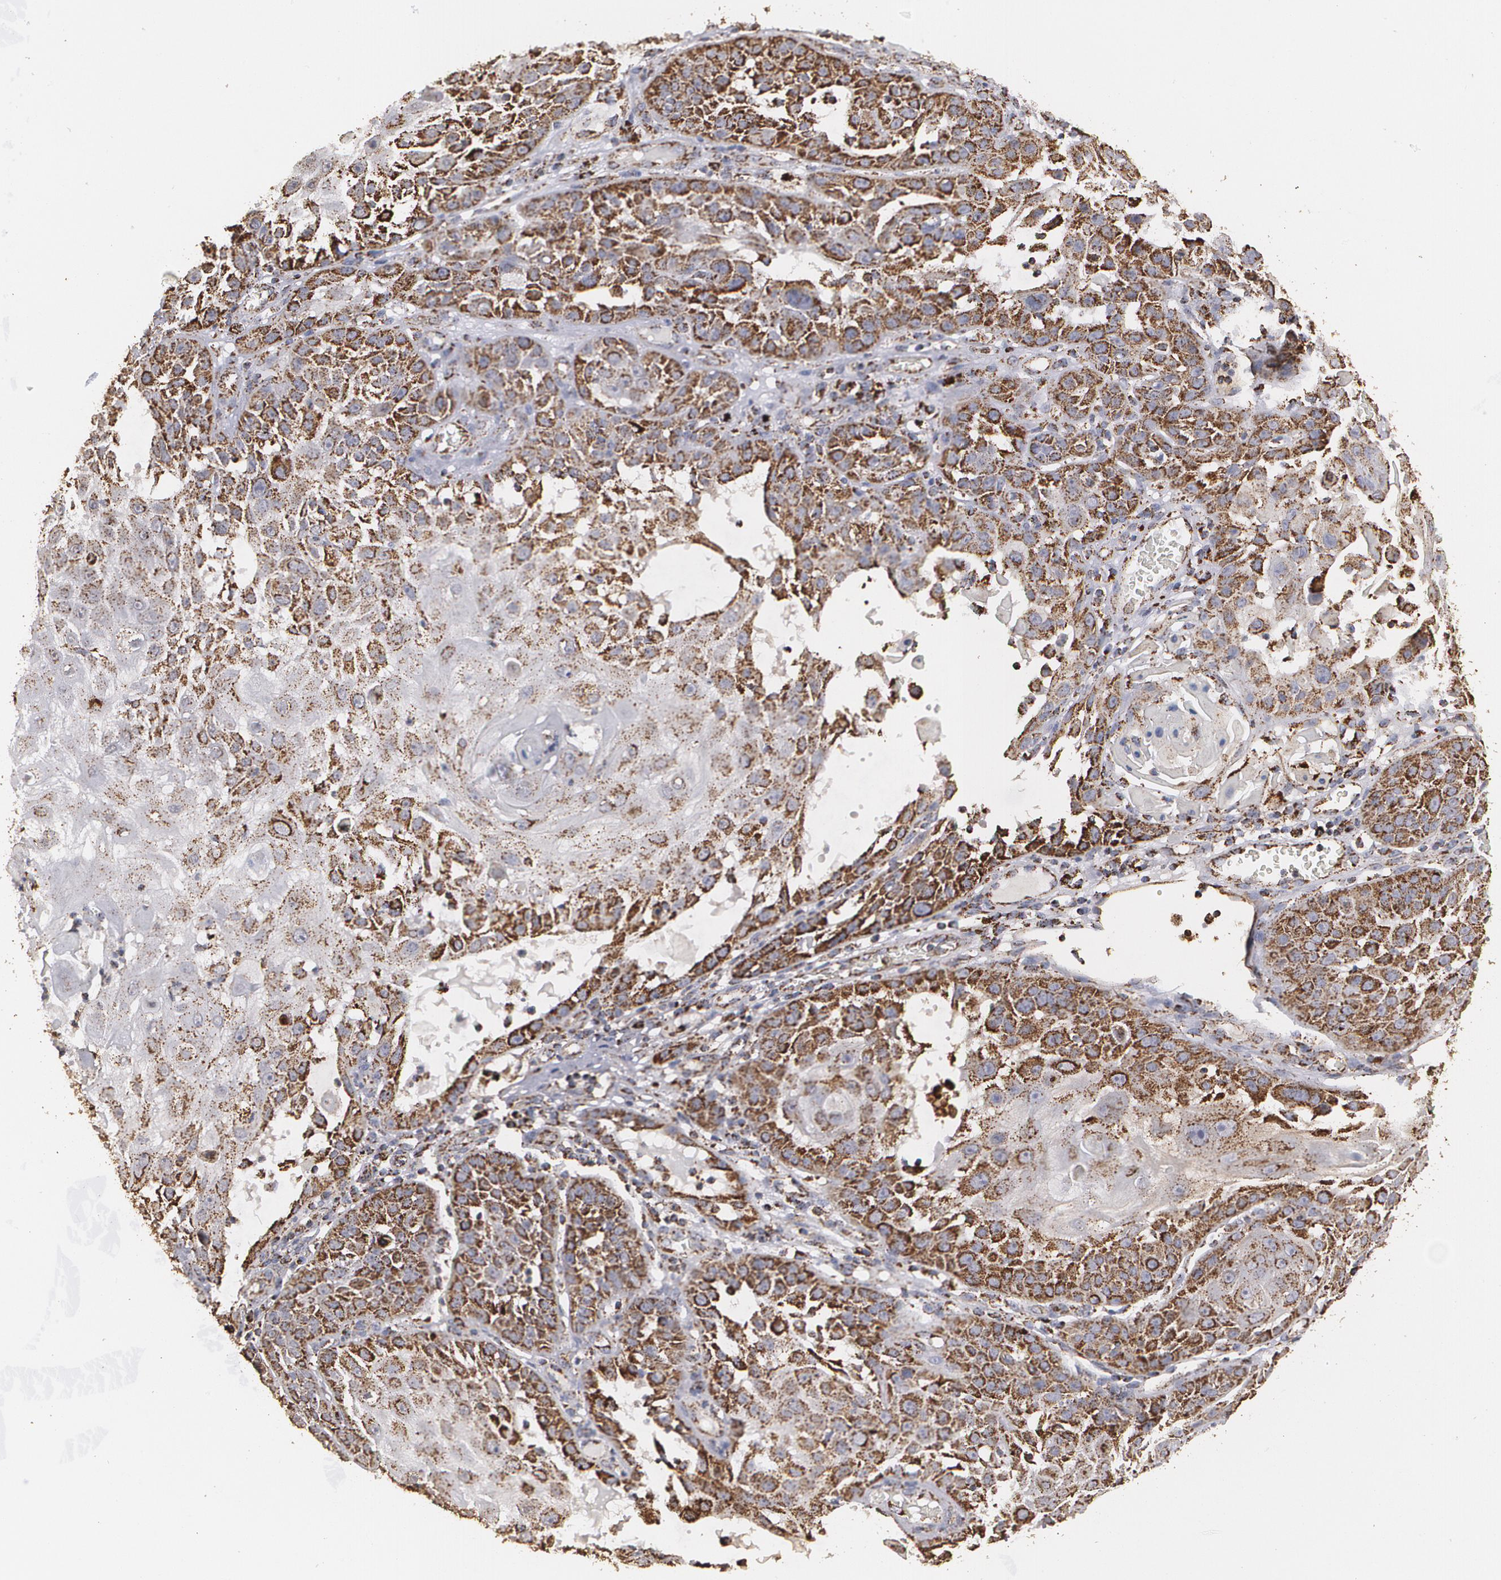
{"staining": {"intensity": "strong", "quantity": ">75%", "location": "cytoplasmic/membranous"}, "tissue": "skin cancer", "cell_type": "Tumor cells", "image_type": "cancer", "snomed": [{"axis": "morphology", "description": "Squamous cell carcinoma, NOS"}, {"axis": "topography", "description": "Skin"}], "caption": "Tumor cells reveal high levels of strong cytoplasmic/membranous expression in about >75% of cells in skin cancer.", "gene": "HSPD1", "patient": {"sex": "female", "age": 89}}